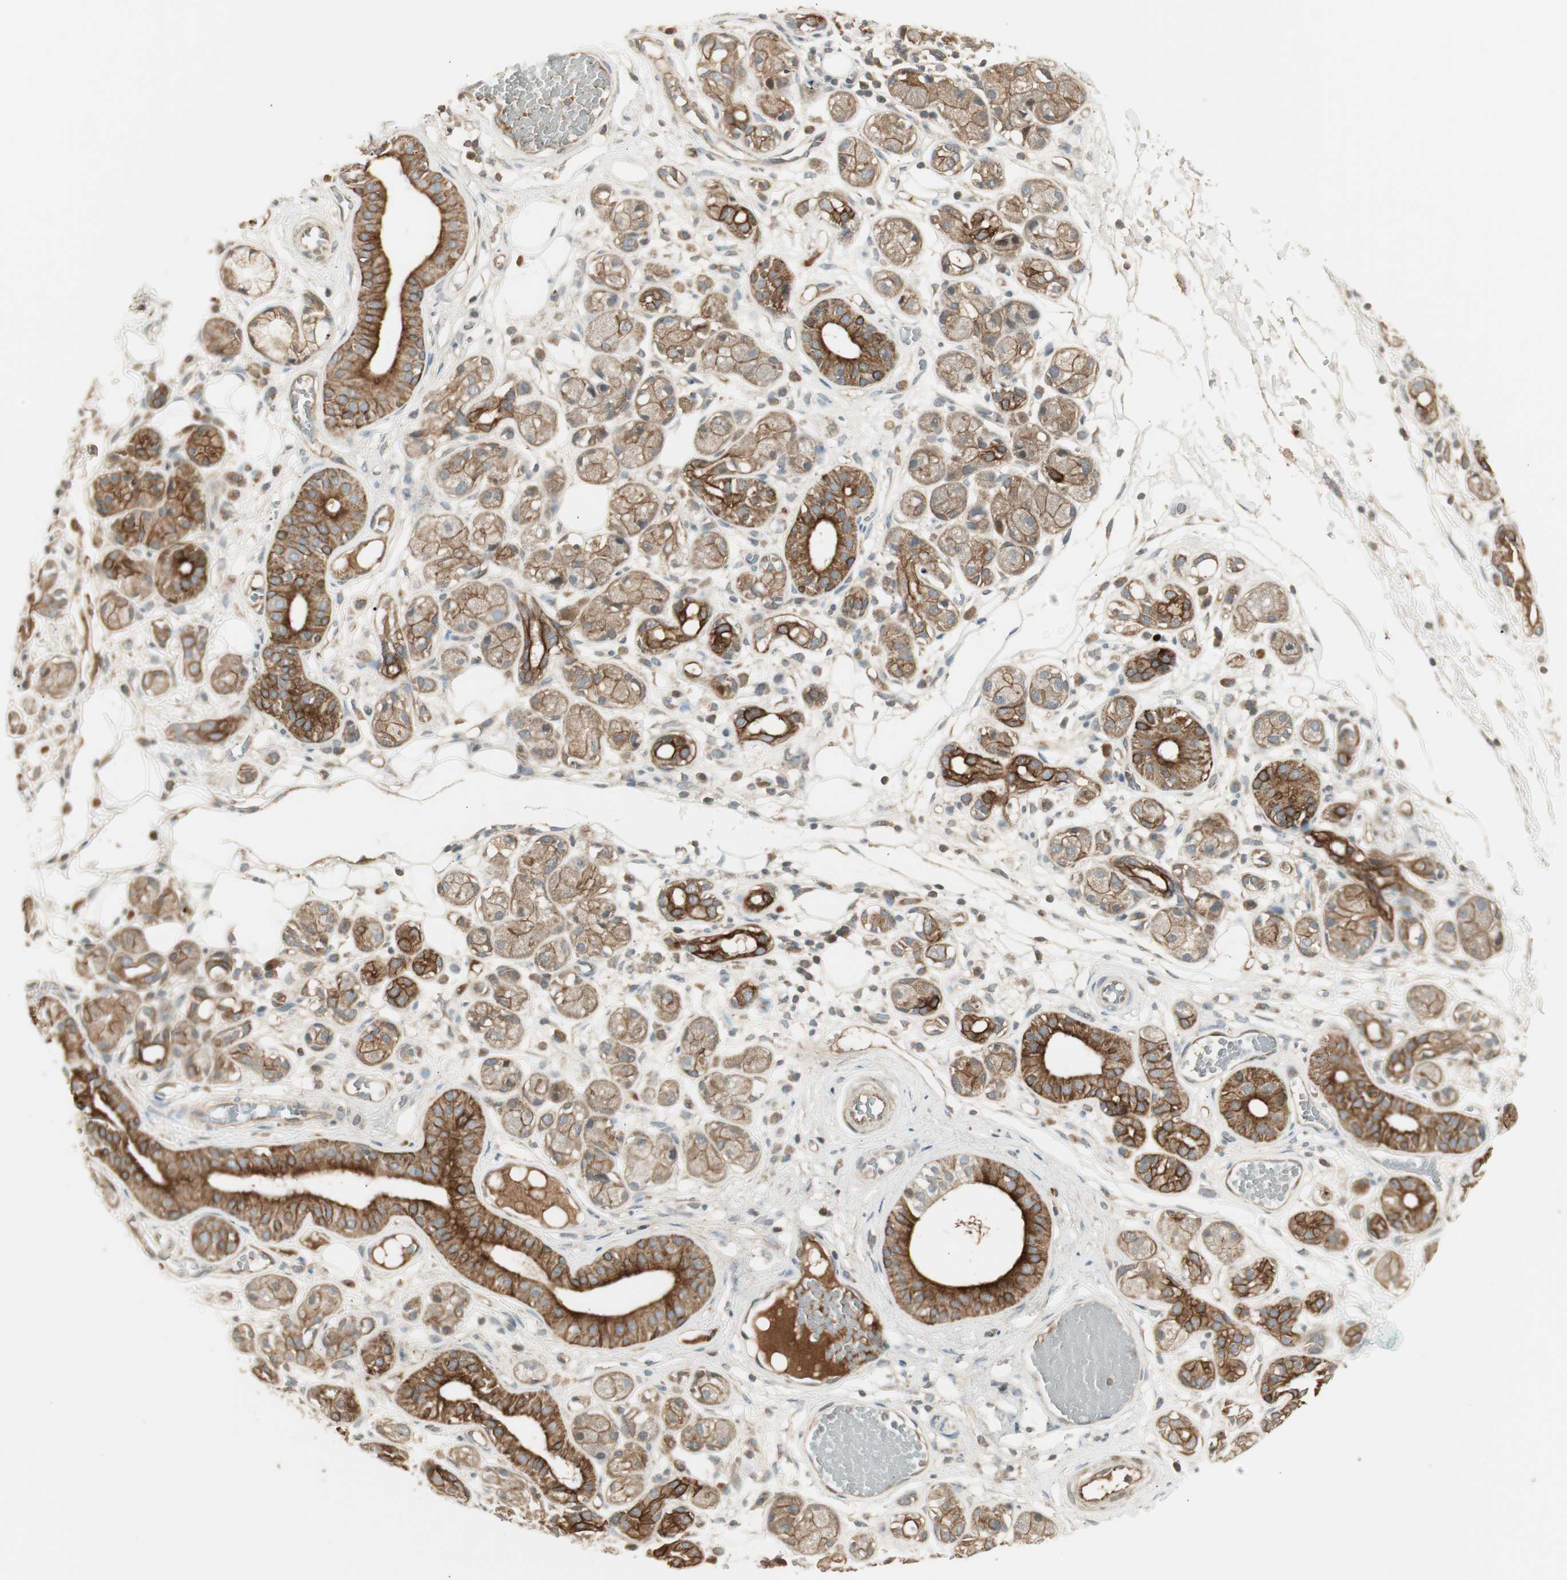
{"staining": {"intensity": "weak", "quantity": ">75%", "location": "cytoplasmic/membranous"}, "tissue": "adipose tissue", "cell_type": "Adipocytes", "image_type": "normal", "snomed": [{"axis": "morphology", "description": "Normal tissue, NOS"}, {"axis": "morphology", "description": "Inflammation, NOS"}, {"axis": "topography", "description": "Vascular tissue"}, {"axis": "topography", "description": "Salivary gland"}], "caption": "IHC (DAB (3,3'-diaminobenzidine)) staining of unremarkable adipose tissue reveals weak cytoplasmic/membranous protein staining in approximately >75% of adipocytes. The protein is stained brown, and the nuclei are stained in blue (DAB (3,3'-diaminobenzidine) IHC with brightfield microscopy, high magnification).", "gene": "PFDN5", "patient": {"sex": "female", "age": 75}}